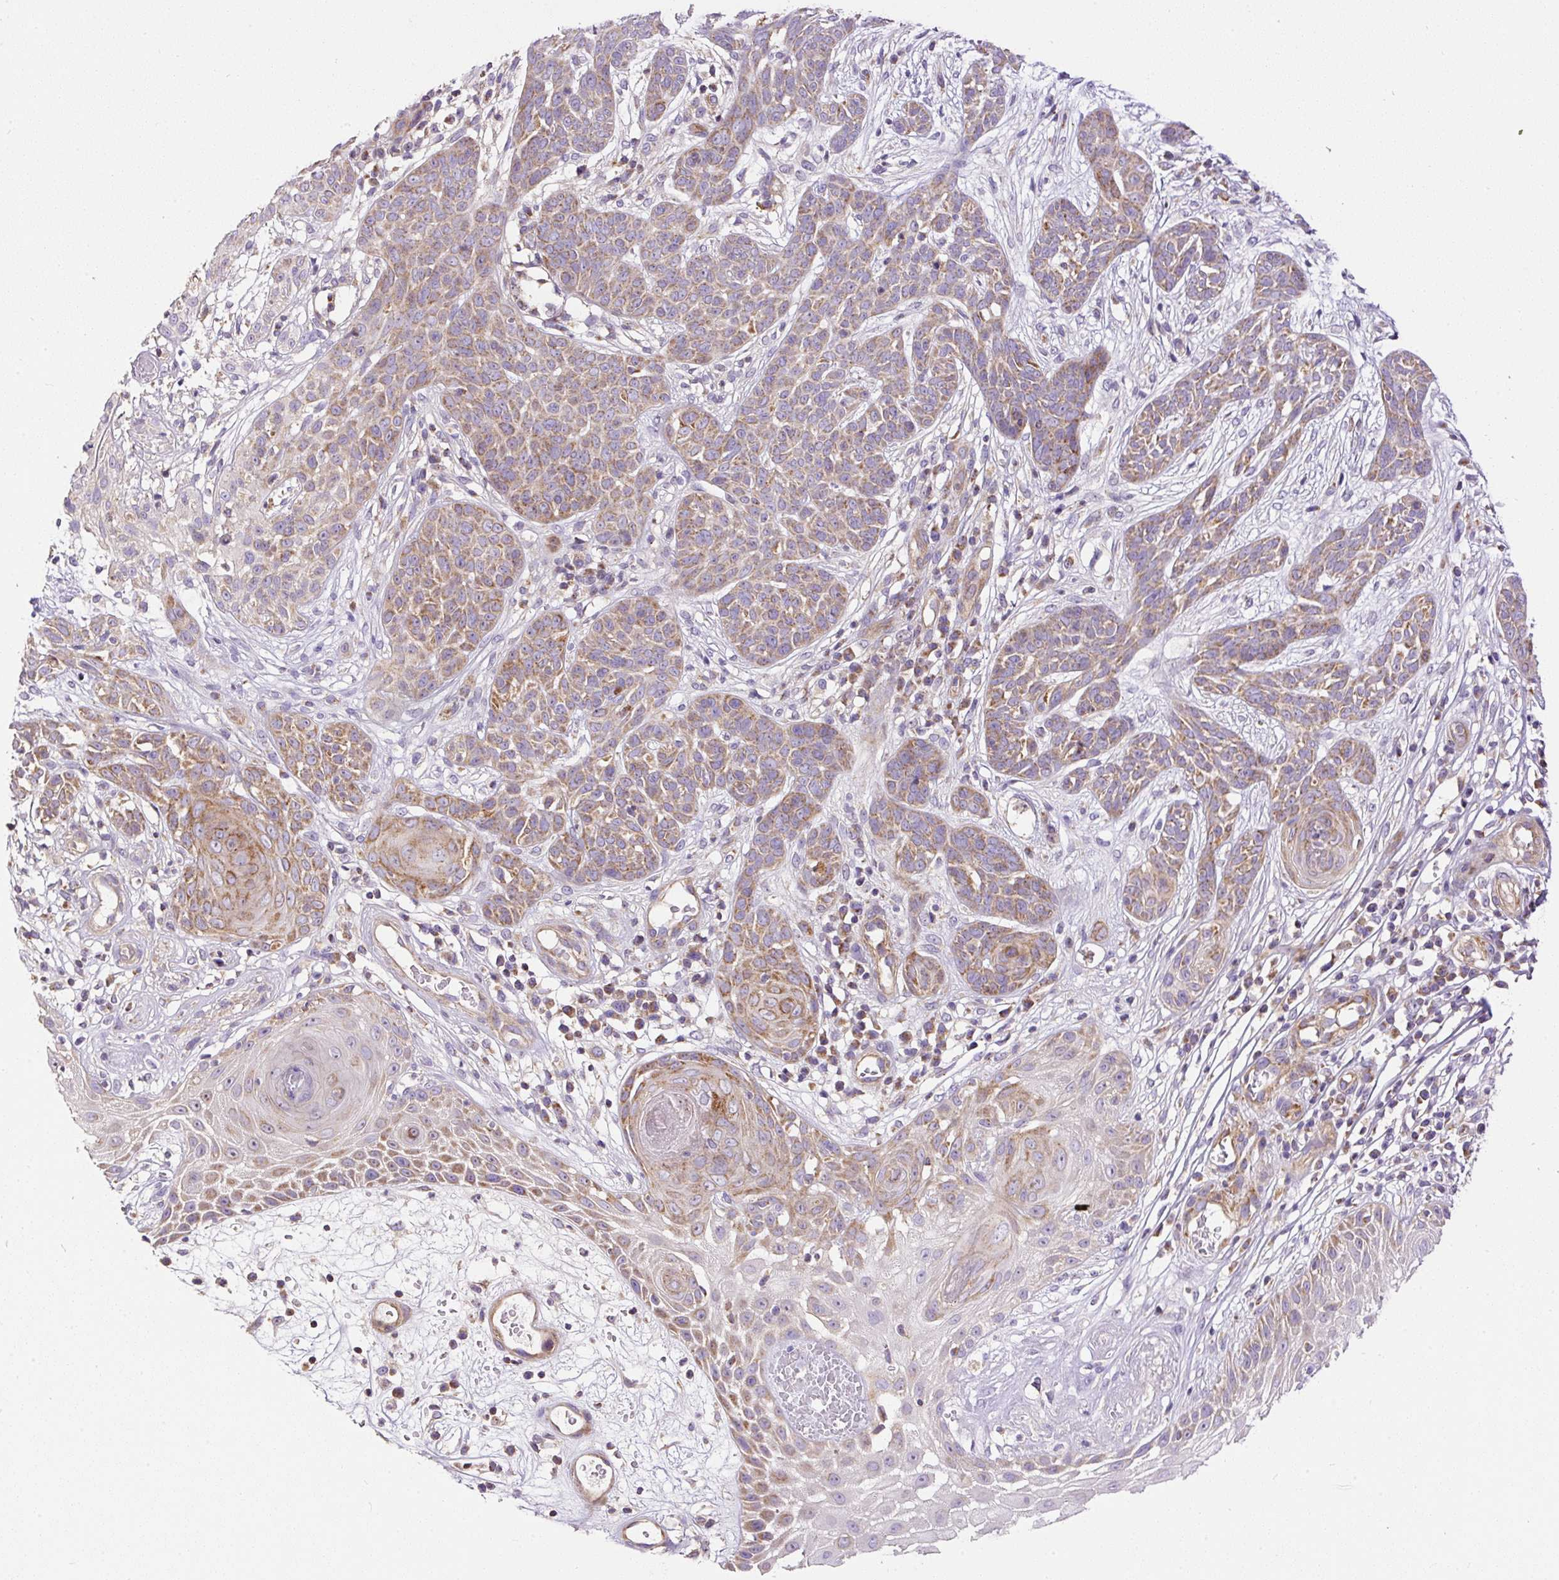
{"staining": {"intensity": "moderate", "quantity": "25%-75%", "location": "cytoplasmic/membranous"}, "tissue": "skin cancer", "cell_type": "Tumor cells", "image_type": "cancer", "snomed": [{"axis": "morphology", "description": "Basal cell carcinoma"}, {"axis": "topography", "description": "Skin"}, {"axis": "topography", "description": "Skin, foot"}], "caption": "Skin cancer stained for a protein (brown) shows moderate cytoplasmic/membranous positive expression in approximately 25%-75% of tumor cells.", "gene": "NDUFAF2", "patient": {"sex": "female", "age": 86}}